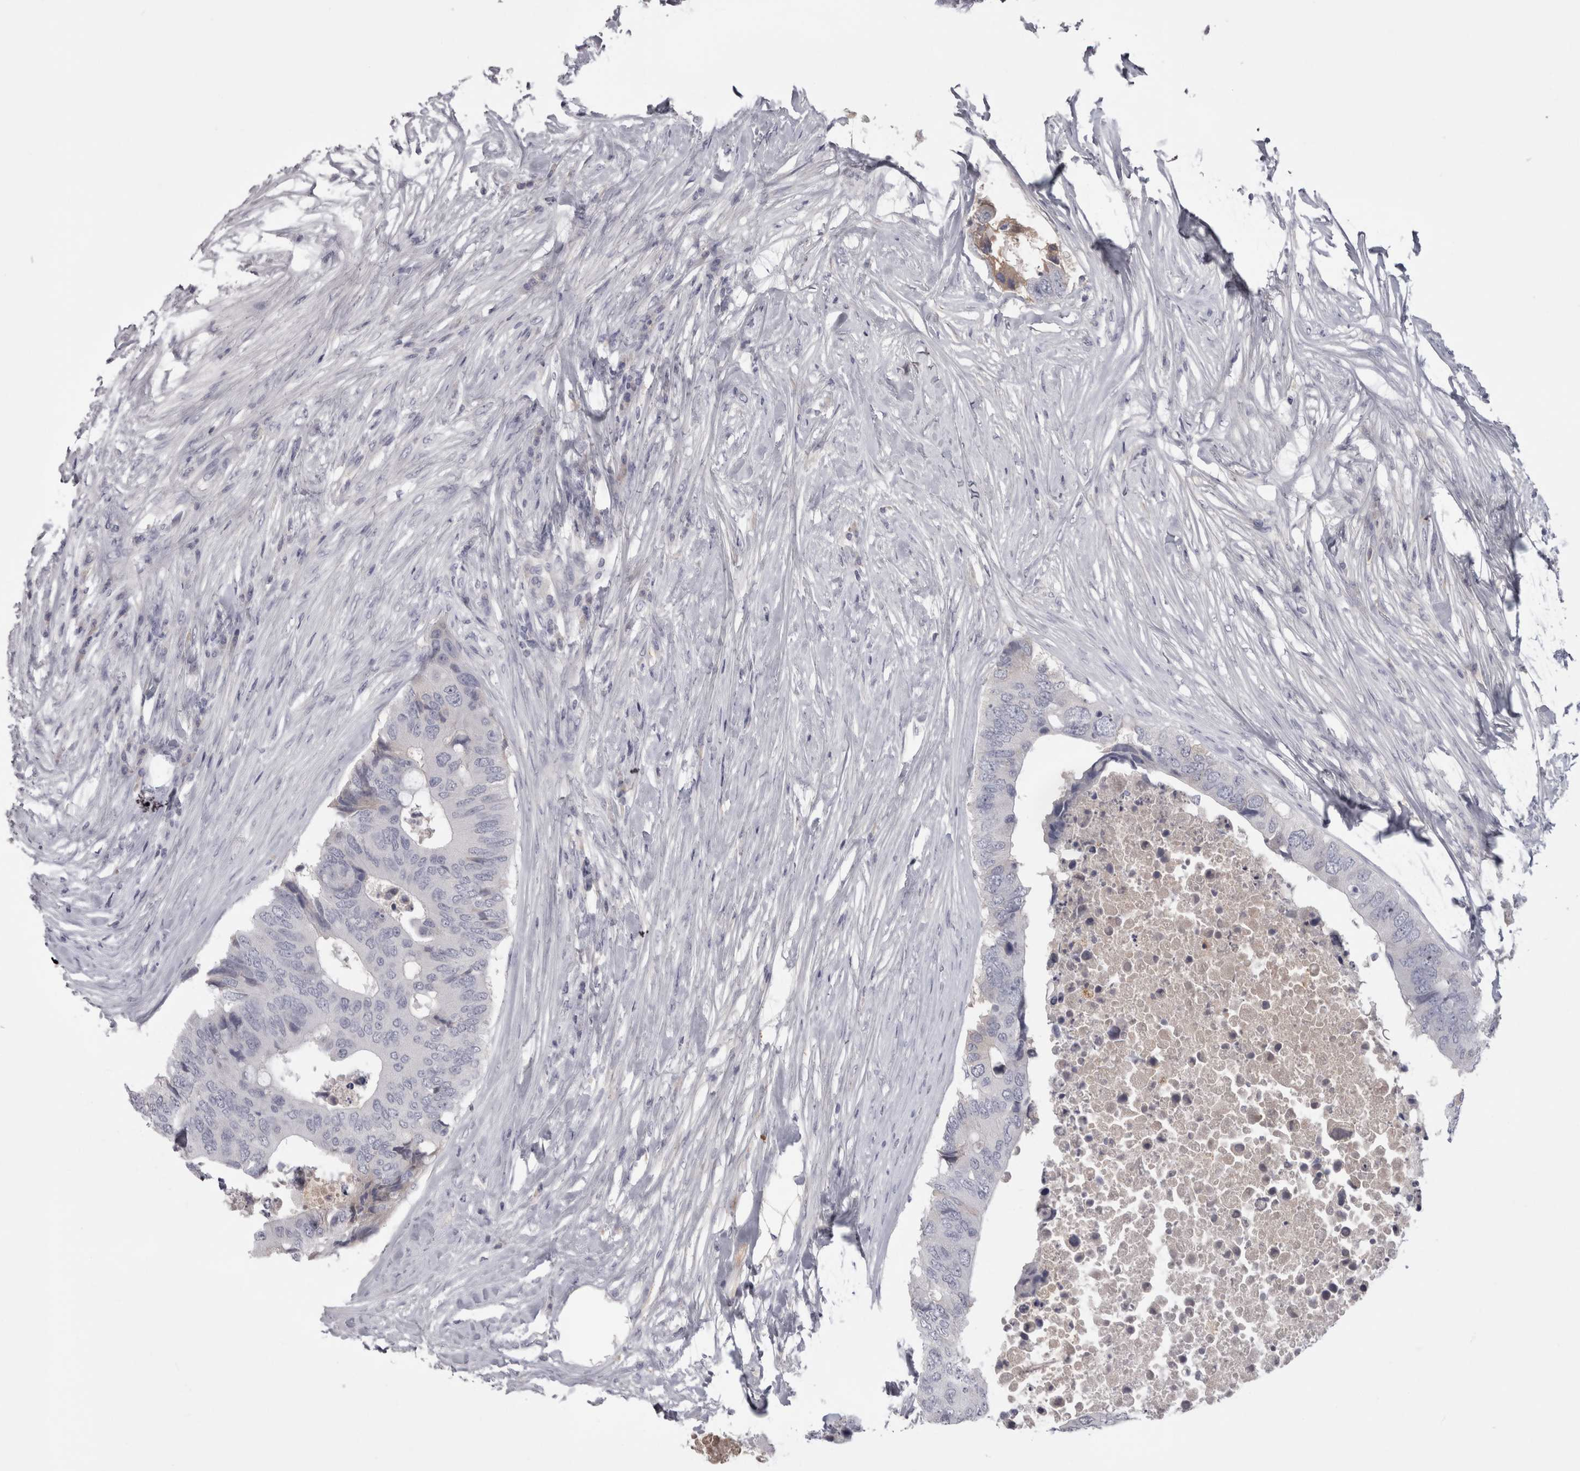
{"staining": {"intensity": "negative", "quantity": "none", "location": "none"}, "tissue": "colorectal cancer", "cell_type": "Tumor cells", "image_type": "cancer", "snomed": [{"axis": "morphology", "description": "Adenocarcinoma, NOS"}, {"axis": "topography", "description": "Colon"}], "caption": "Immunohistochemical staining of colorectal cancer (adenocarcinoma) exhibits no significant staining in tumor cells.", "gene": "SAA4", "patient": {"sex": "male", "age": 71}}